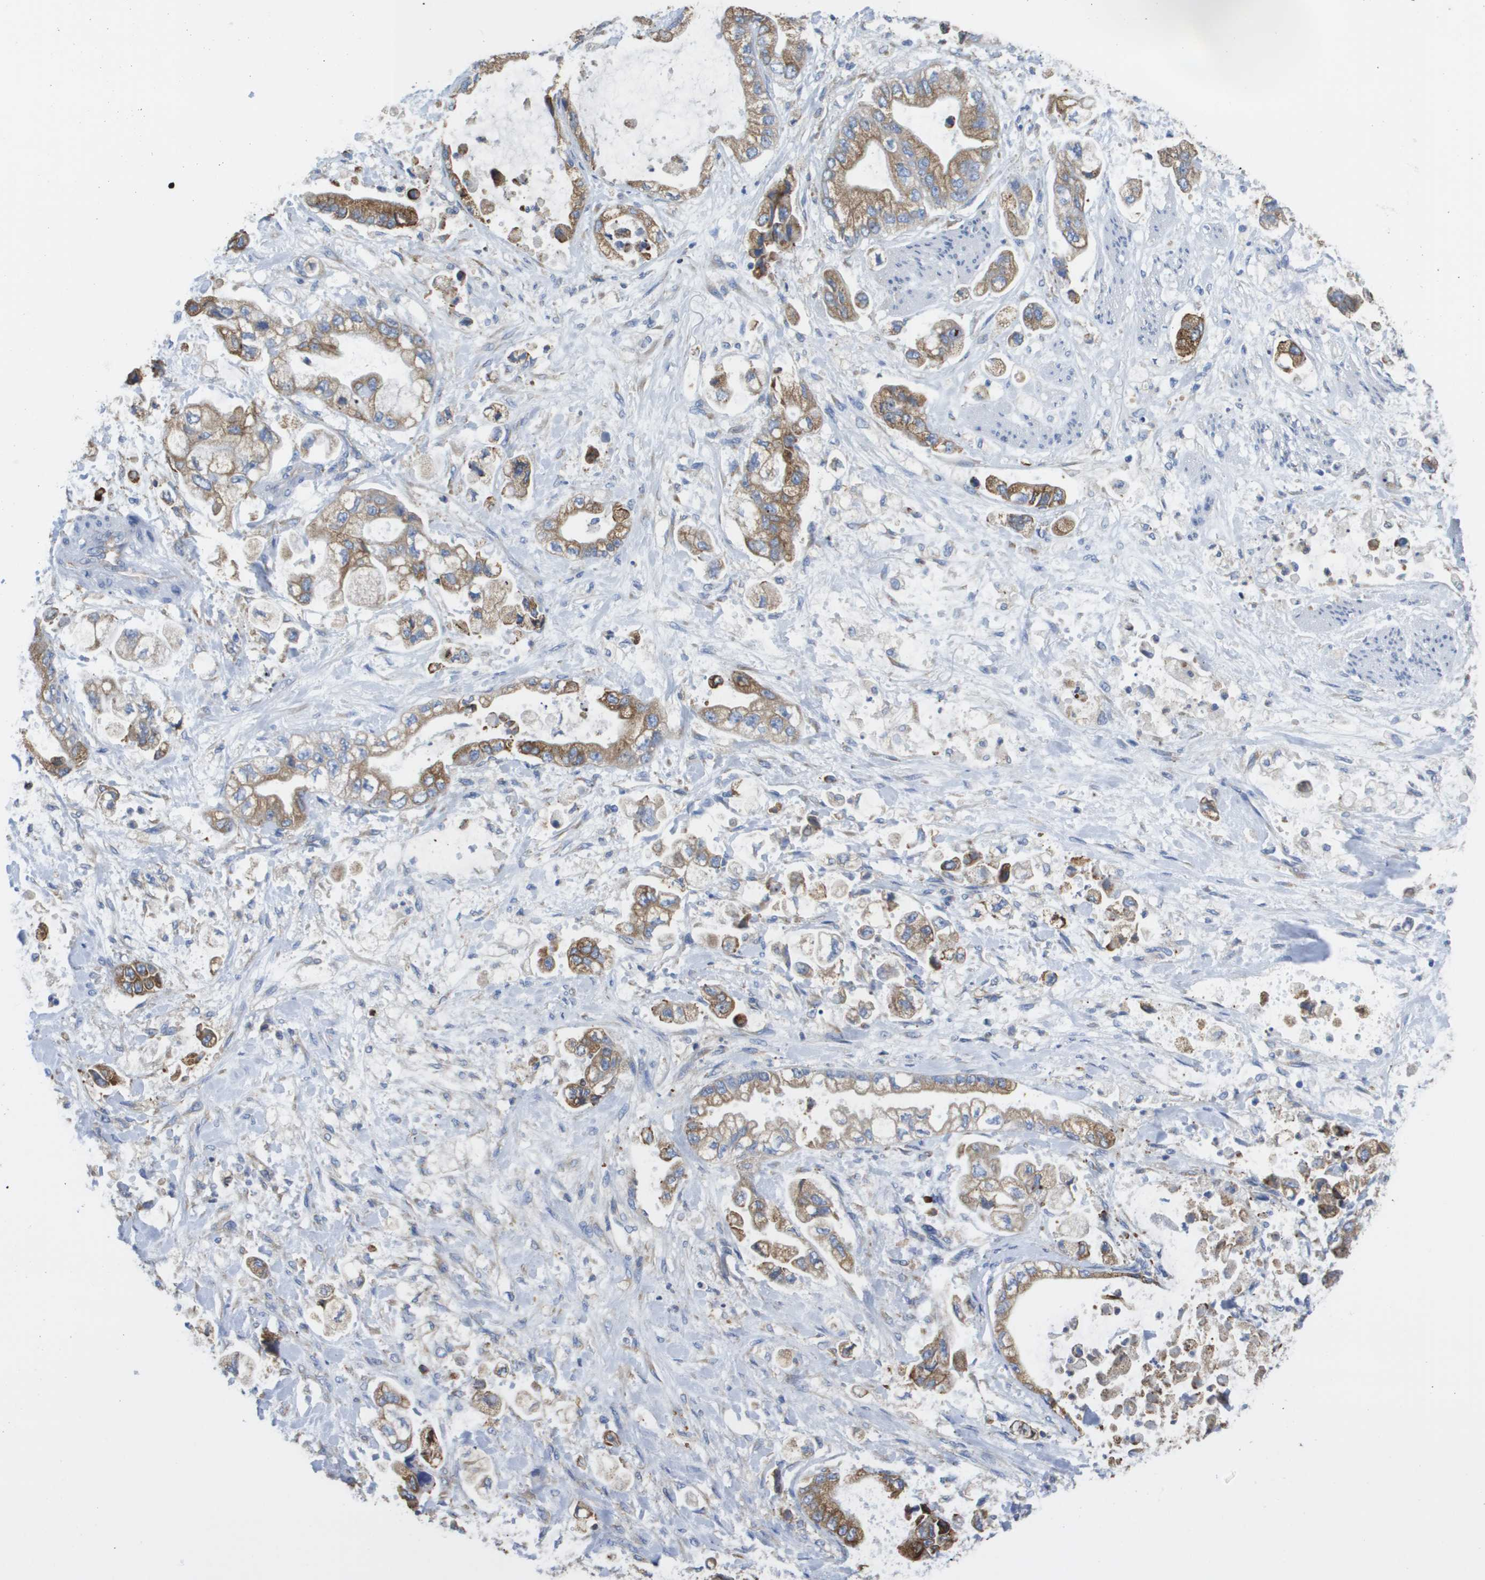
{"staining": {"intensity": "moderate", "quantity": ">75%", "location": "cytoplasmic/membranous"}, "tissue": "stomach cancer", "cell_type": "Tumor cells", "image_type": "cancer", "snomed": [{"axis": "morphology", "description": "Normal tissue, NOS"}, {"axis": "morphology", "description": "Adenocarcinoma, NOS"}, {"axis": "topography", "description": "Stomach"}], "caption": "Immunohistochemistry (IHC) of human stomach cancer reveals medium levels of moderate cytoplasmic/membranous expression in about >75% of tumor cells.", "gene": "SDR42E1", "patient": {"sex": "male", "age": 62}}